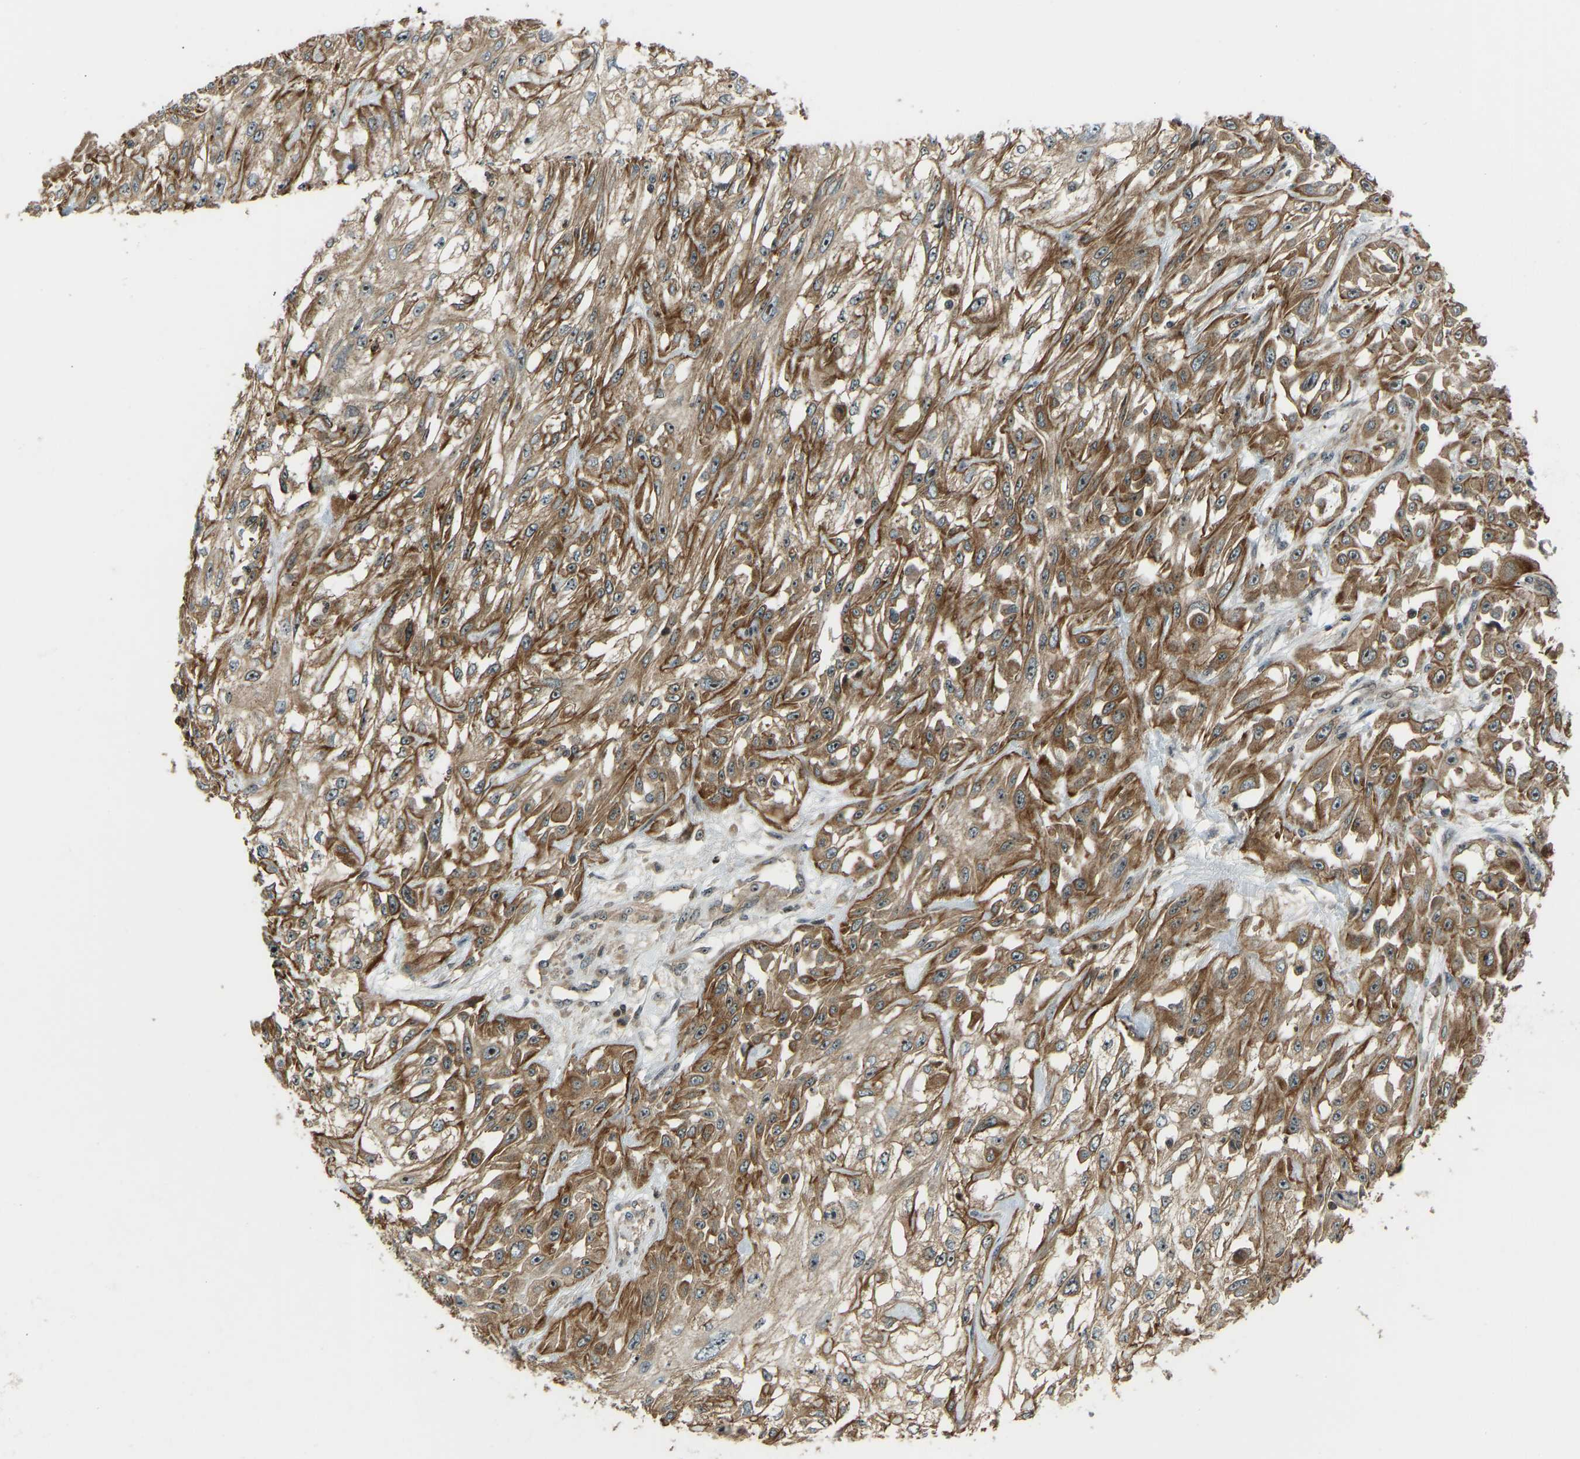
{"staining": {"intensity": "moderate", "quantity": ">75%", "location": "cytoplasmic/membranous"}, "tissue": "skin cancer", "cell_type": "Tumor cells", "image_type": "cancer", "snomed": [{"axis": "morphology", "description": "Squamous cell carcinoma, NOS"}, {"axis": "morphology", "description": "Squamous cell carcinoma, metastatic, NOS"}, {"axis": "topography", "description": "Skin"}, {"axis": "topography", "description": "Lymph node"}], "caption": "Squamous cell carcinoma (skin) was stained to show a protein in brown. There is medium levels of moderate cytoplasmic/membranous positivity in approximately >75% of tumor cells. The staining is performed using DAB (3,3'-diaminobenzidine) brown chromogen to label protein expression. The nuclei are counter-stained blue using hematoxylin.", "gene": "SVOPL", "patient": {"sex": "male", "age": 75}}